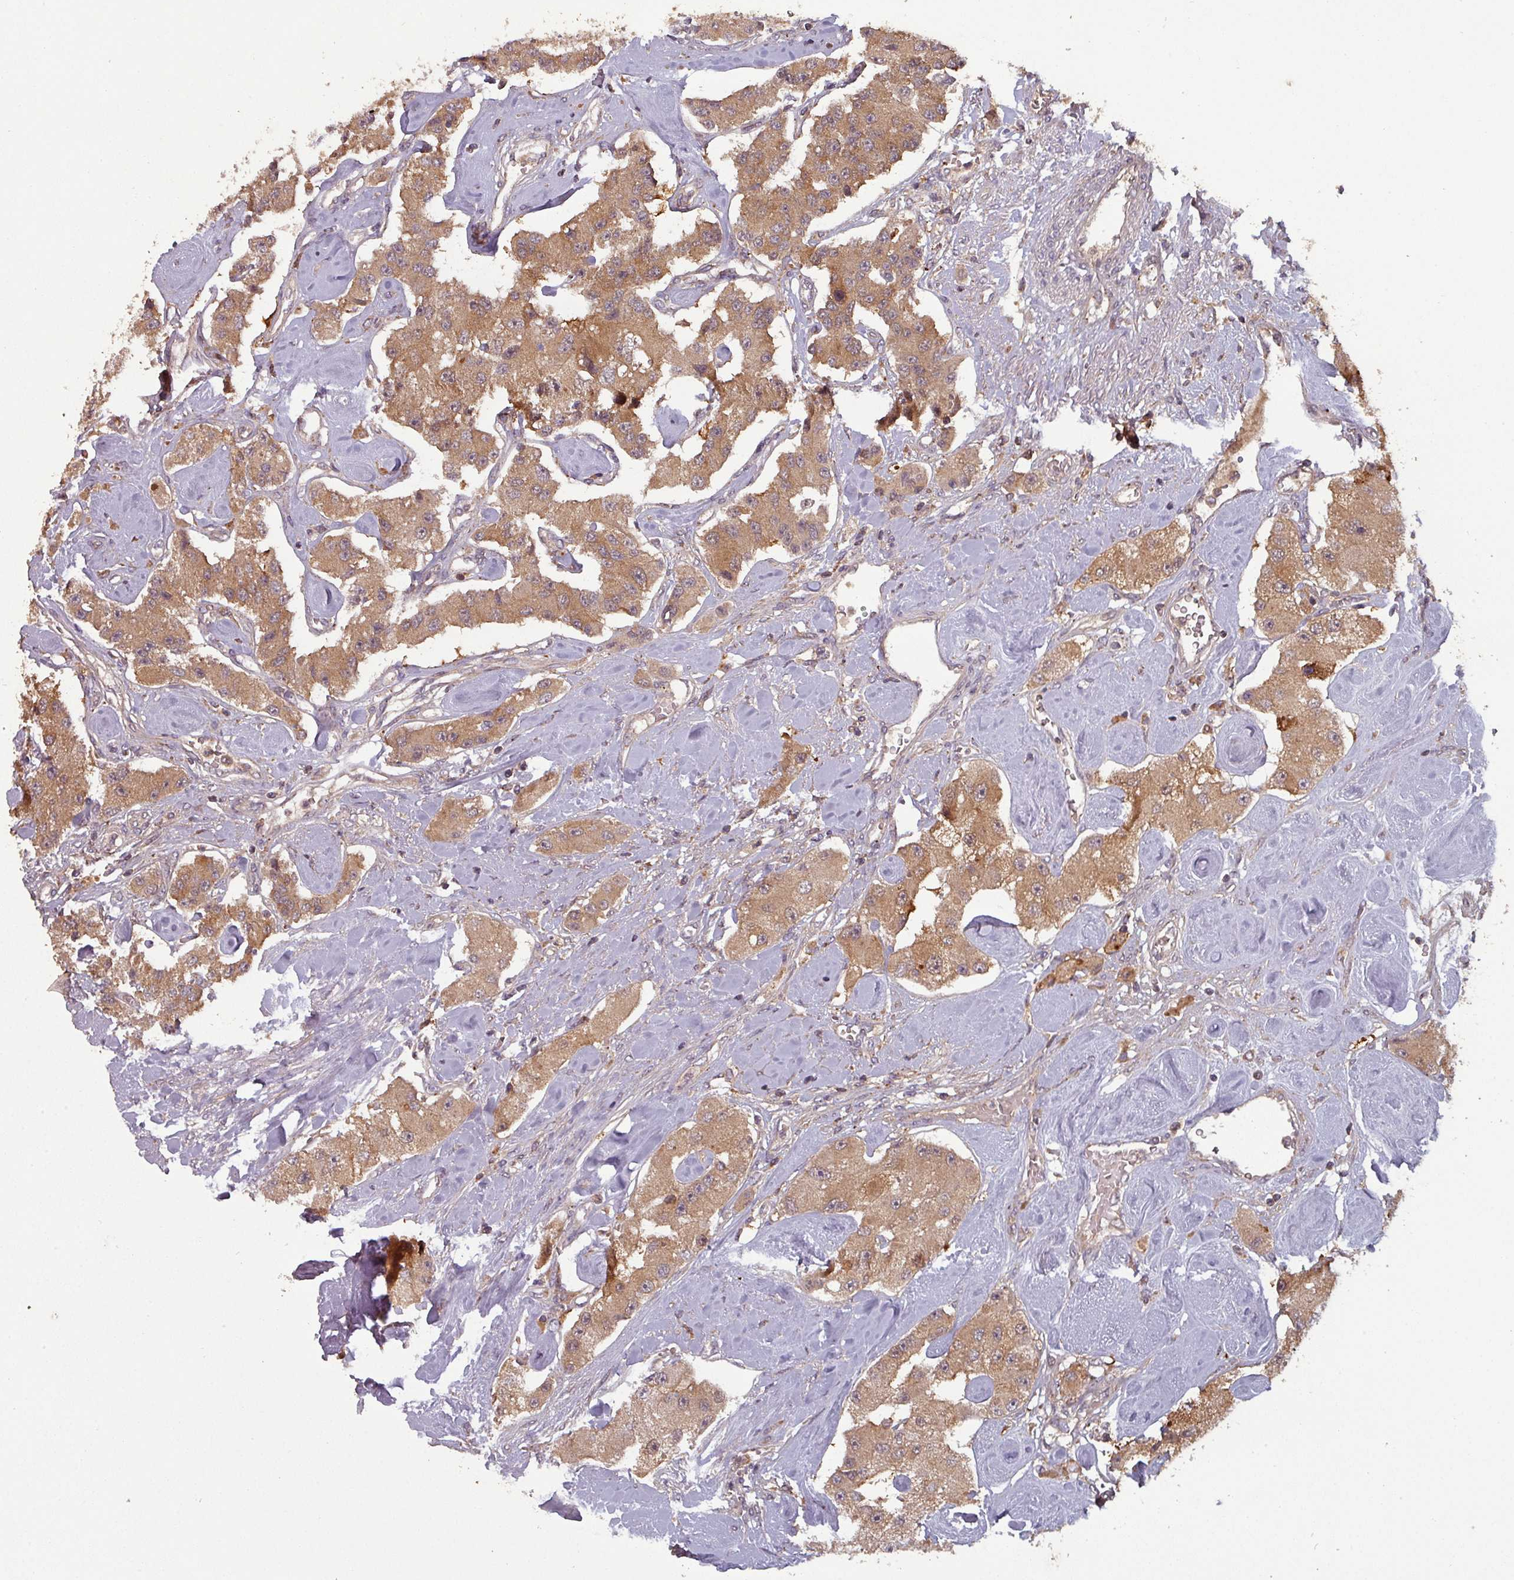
{"staining": {"intensity": "moderate", "quantity": ">75%", "location": "cytoplasmic/membranous"}, "tissue": "carcinoid", "cell_type": "Tumor cells", "image_type": "cancer", "snomed": [{"axis": "morphology", "description": "Carcinoid, malignant, NOS"}, {"axis": "topography", "description": "Pancreas"}], "caption": "Carcinoid tissue demonstrates moderate cytoplasmic/membranous staining in about >75% of tumor cells", "gene": "GSKIP", "patient": {"sex": "male", "age": 41}}